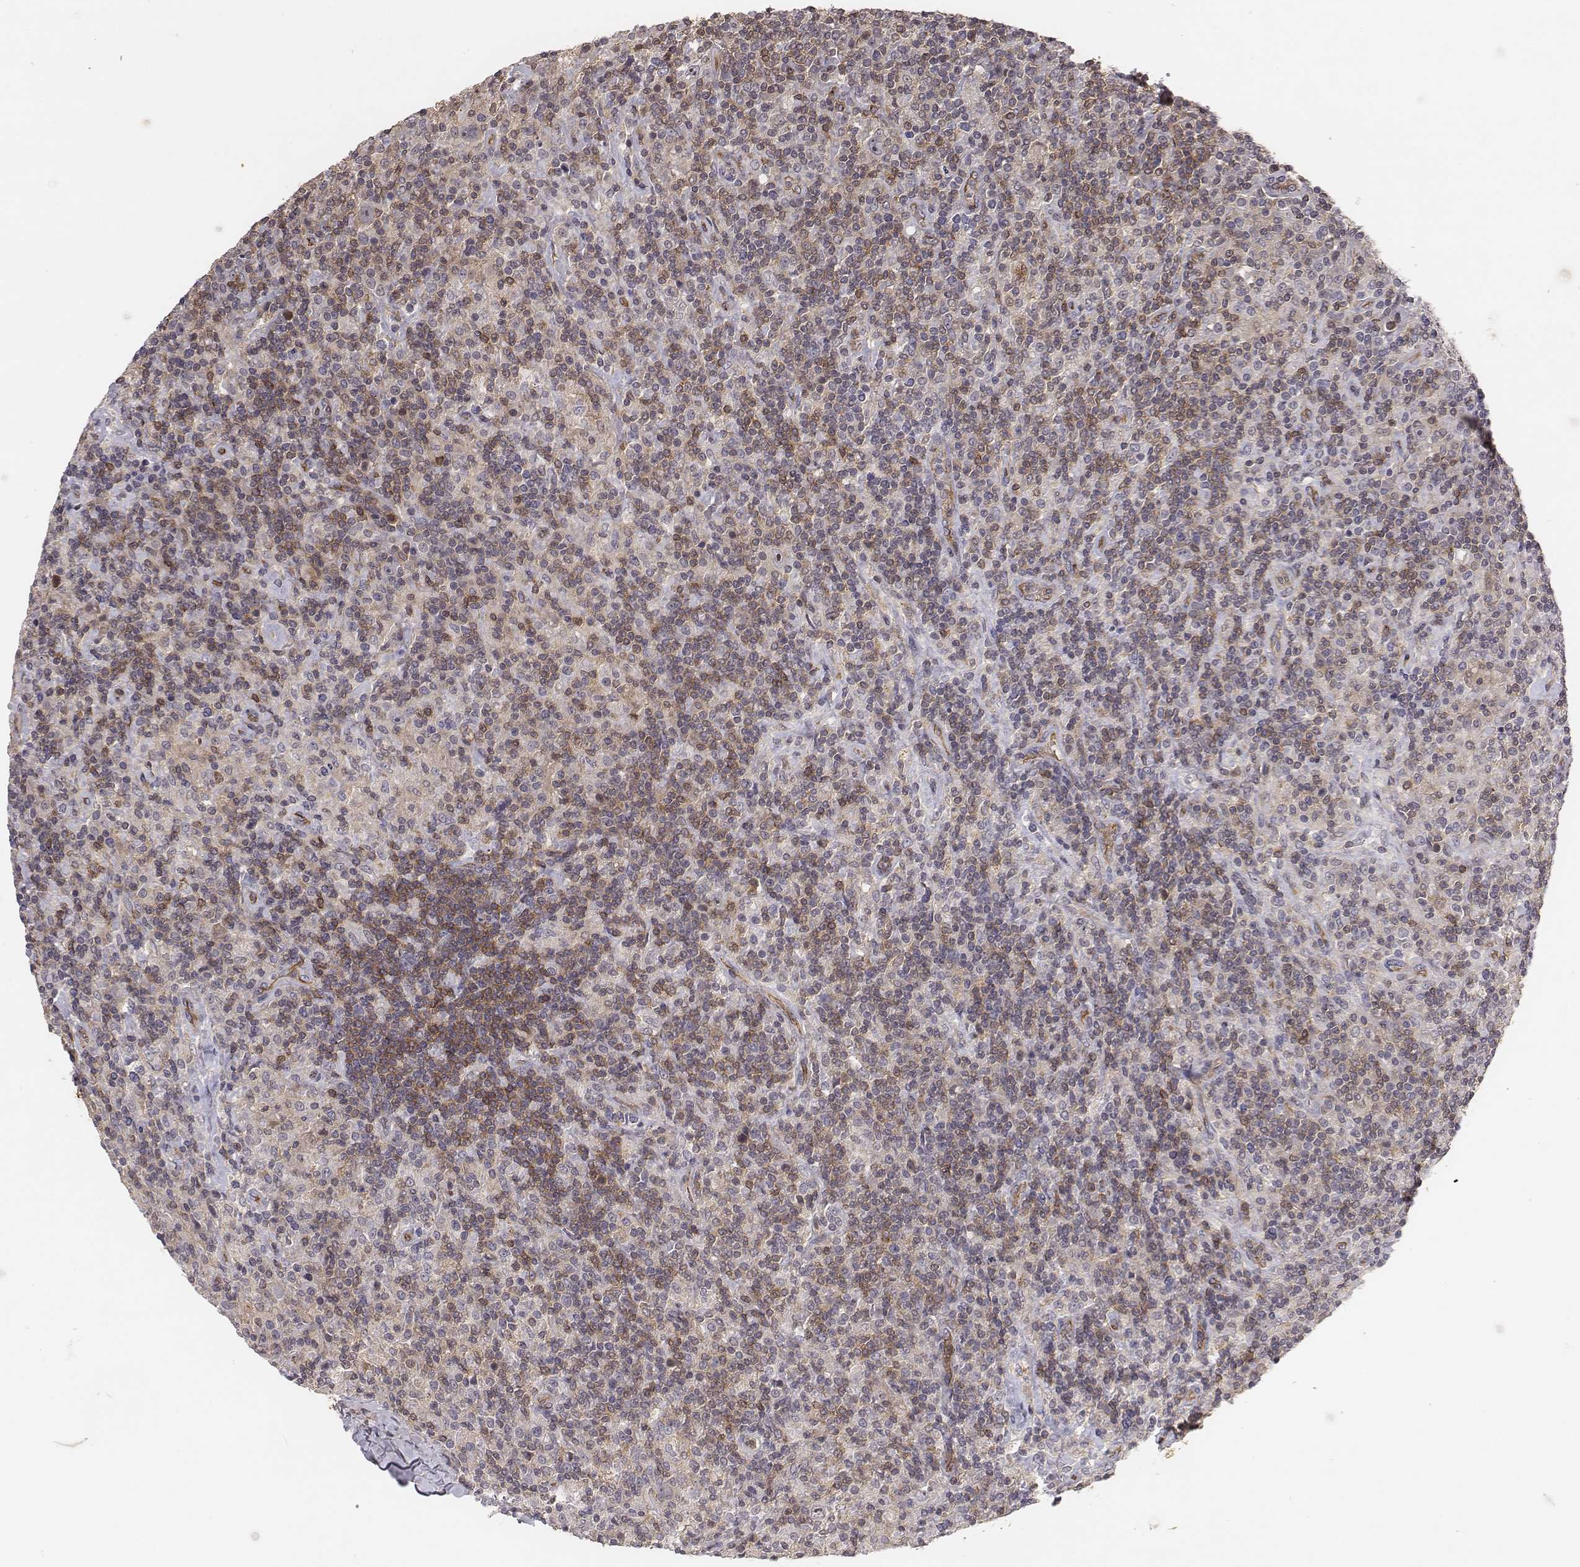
{"staining": {"intensity": "negative", "quantity": "none", "location": "none"}, "tissue": "lymphoma", "cell_type": "Tumor cells", "image_type": "cancer", "snomed": [{"axis": "morphology", "description": "Hodgkin's disease, NOS"}, {"axis": "topography", "description": "Lymph node"}], "caption": "A high-resolution micrograph shows IHC staining of Hodgkin's disease, which reveals no significant staining in tumor cells. The staining was performed using DAB (3,3'-diaminobenzidine) to visualize the protein expression in brown, while the nuclei were stained in blue with hematoxylin (Magnification: 20x).", "gene": "PTPRG", "patient": {"sex": "male", "age": 70}}